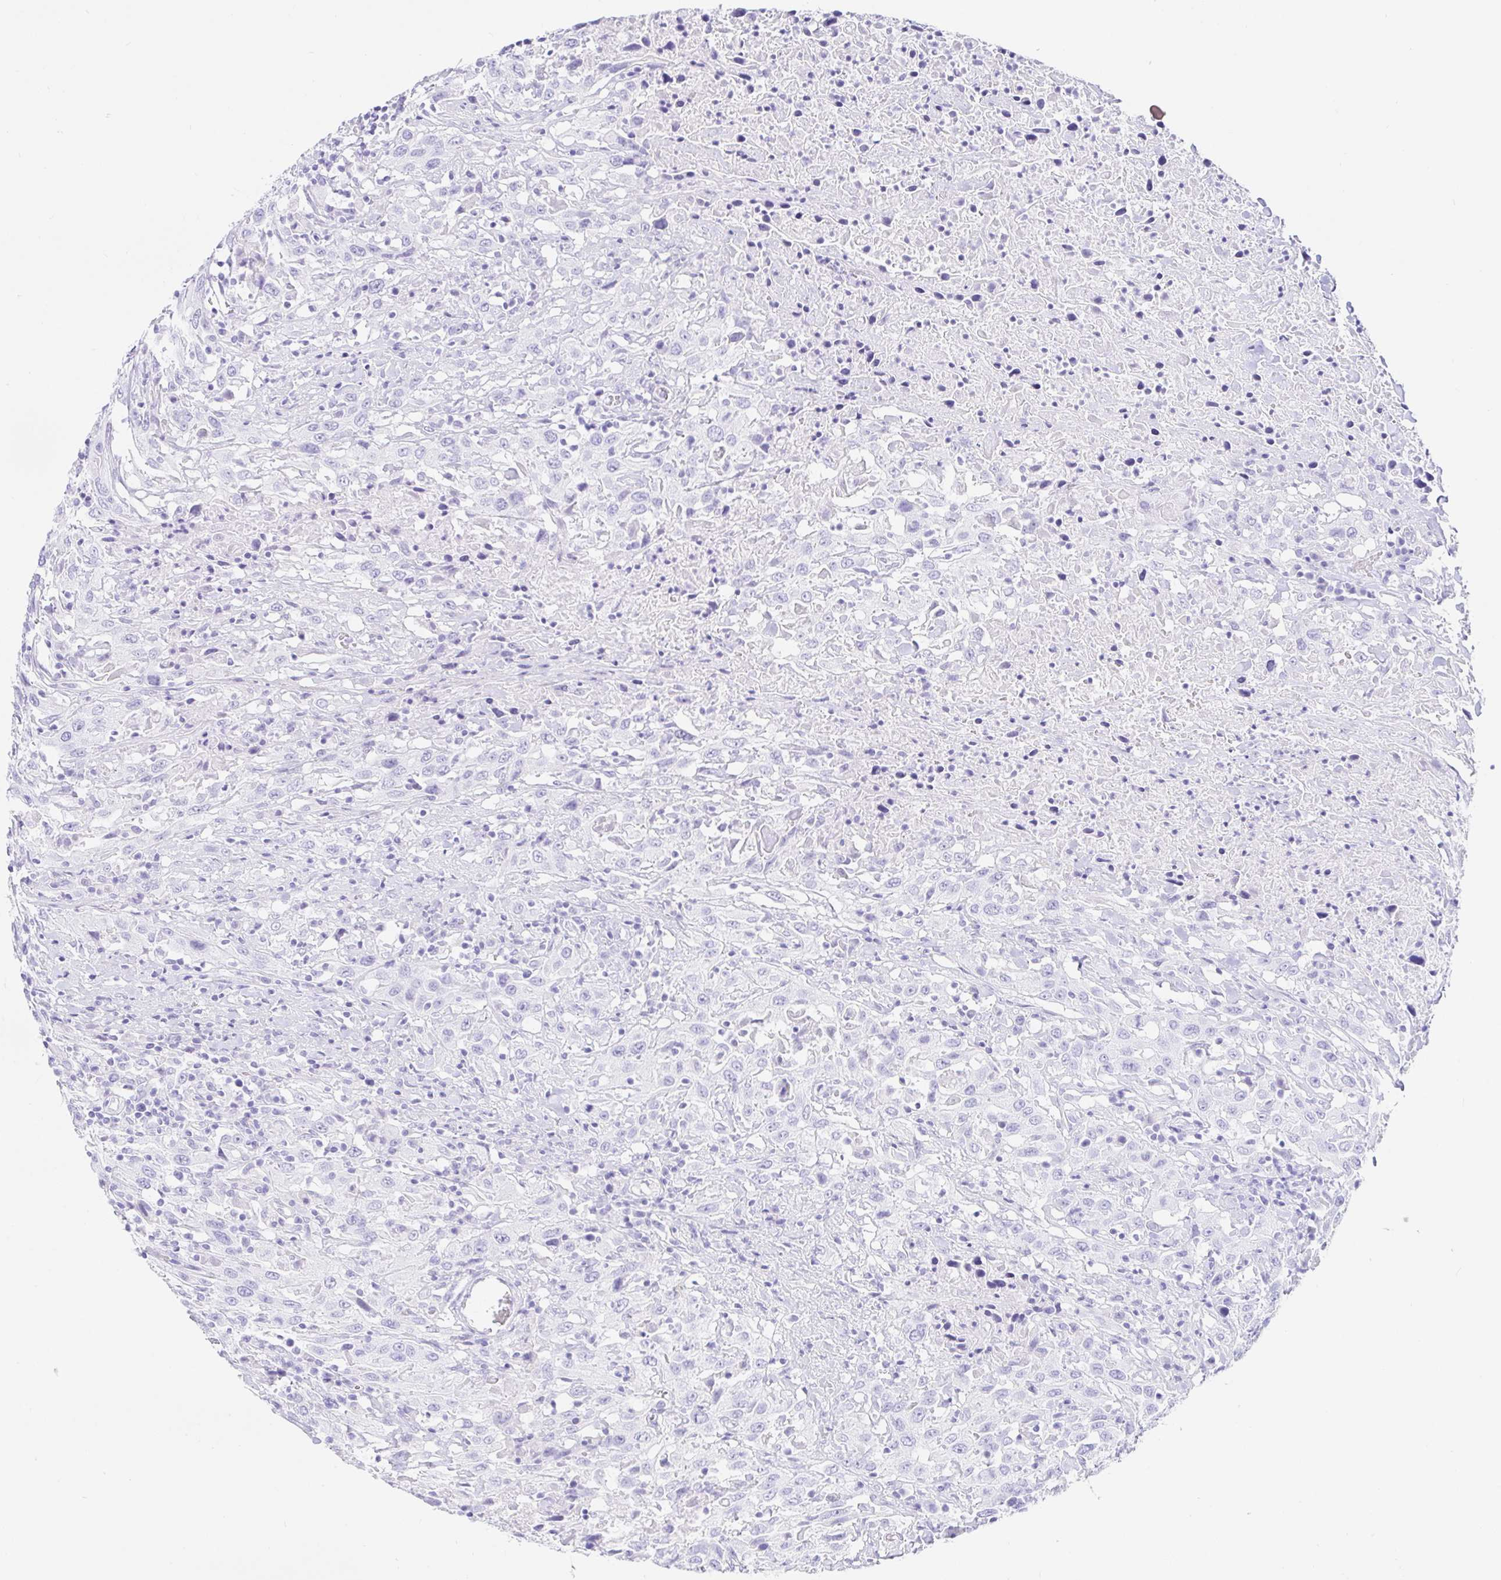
{"staining": {"intensity": "negative", "quantity": "none", "location": "none"}, "tissue": "urothelial cancer", "cell_type": "Tumor cells", "image_type": "cancer", "snomed": [{"axis": "morphology", "description": "Urothelial carcinoma, High grade"}, {"axis": "topography", "description": "Urinary bladder"}], "caption": "This photomicrograph is of urothelial carcinoma (high-grade) stained with IHC to label a protein in brown with the nuclei are counter-stained blue. There is no expression in tumor cells.", "gene": "PAX8", "patient": {"sex": "male", "age": 61}}